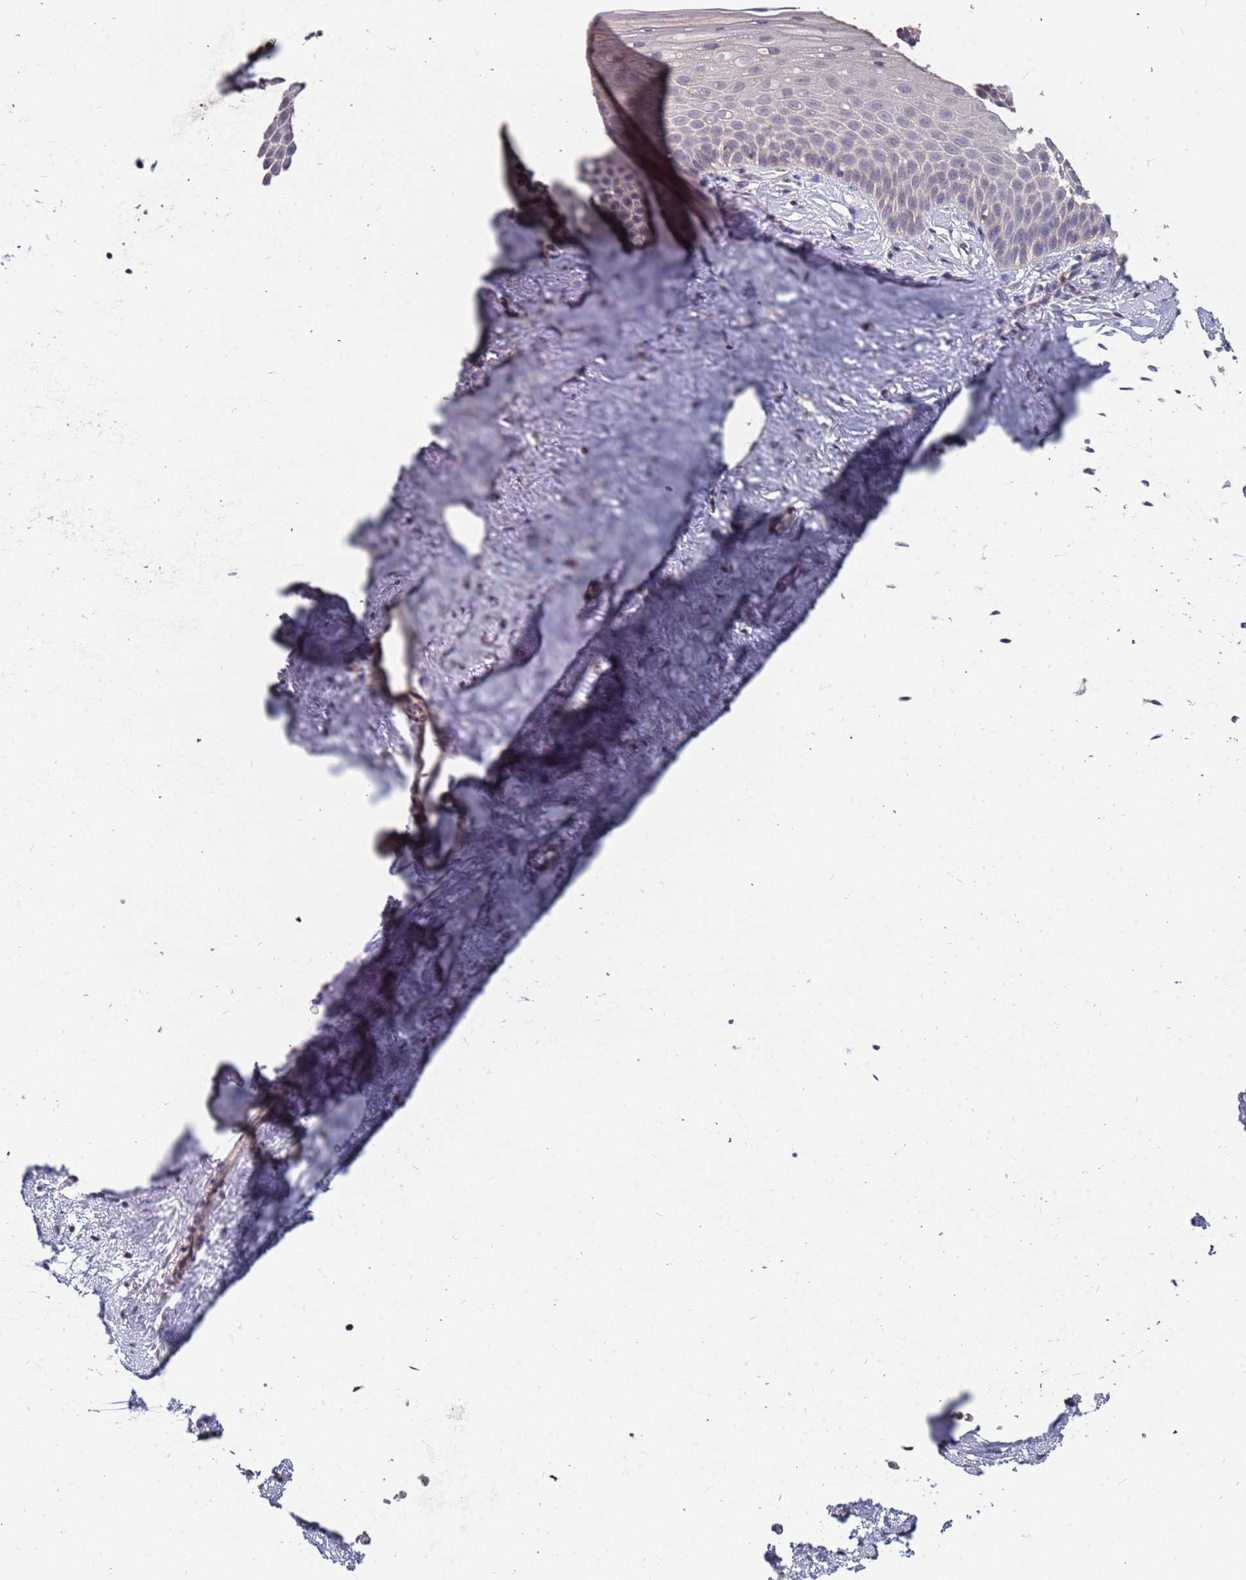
{"staining": {"intensity": "weak", "quantity": "<25%", "location": "cytoplasmic/membranous"}, "tissue": "cervix", "cell_type": "Glandular cells", "image_type": "normal", "snomed": [{"axis": "morphology", "description": "Normal tissue, NOS"}, {"axis": "topography", "description": "Cervix"}], "caption": "The micrograph demonstrates no significant expression in glandular cells of cervix.", "gene": "TCEANC2", "patient": {"sex": "female", "age": 57}}